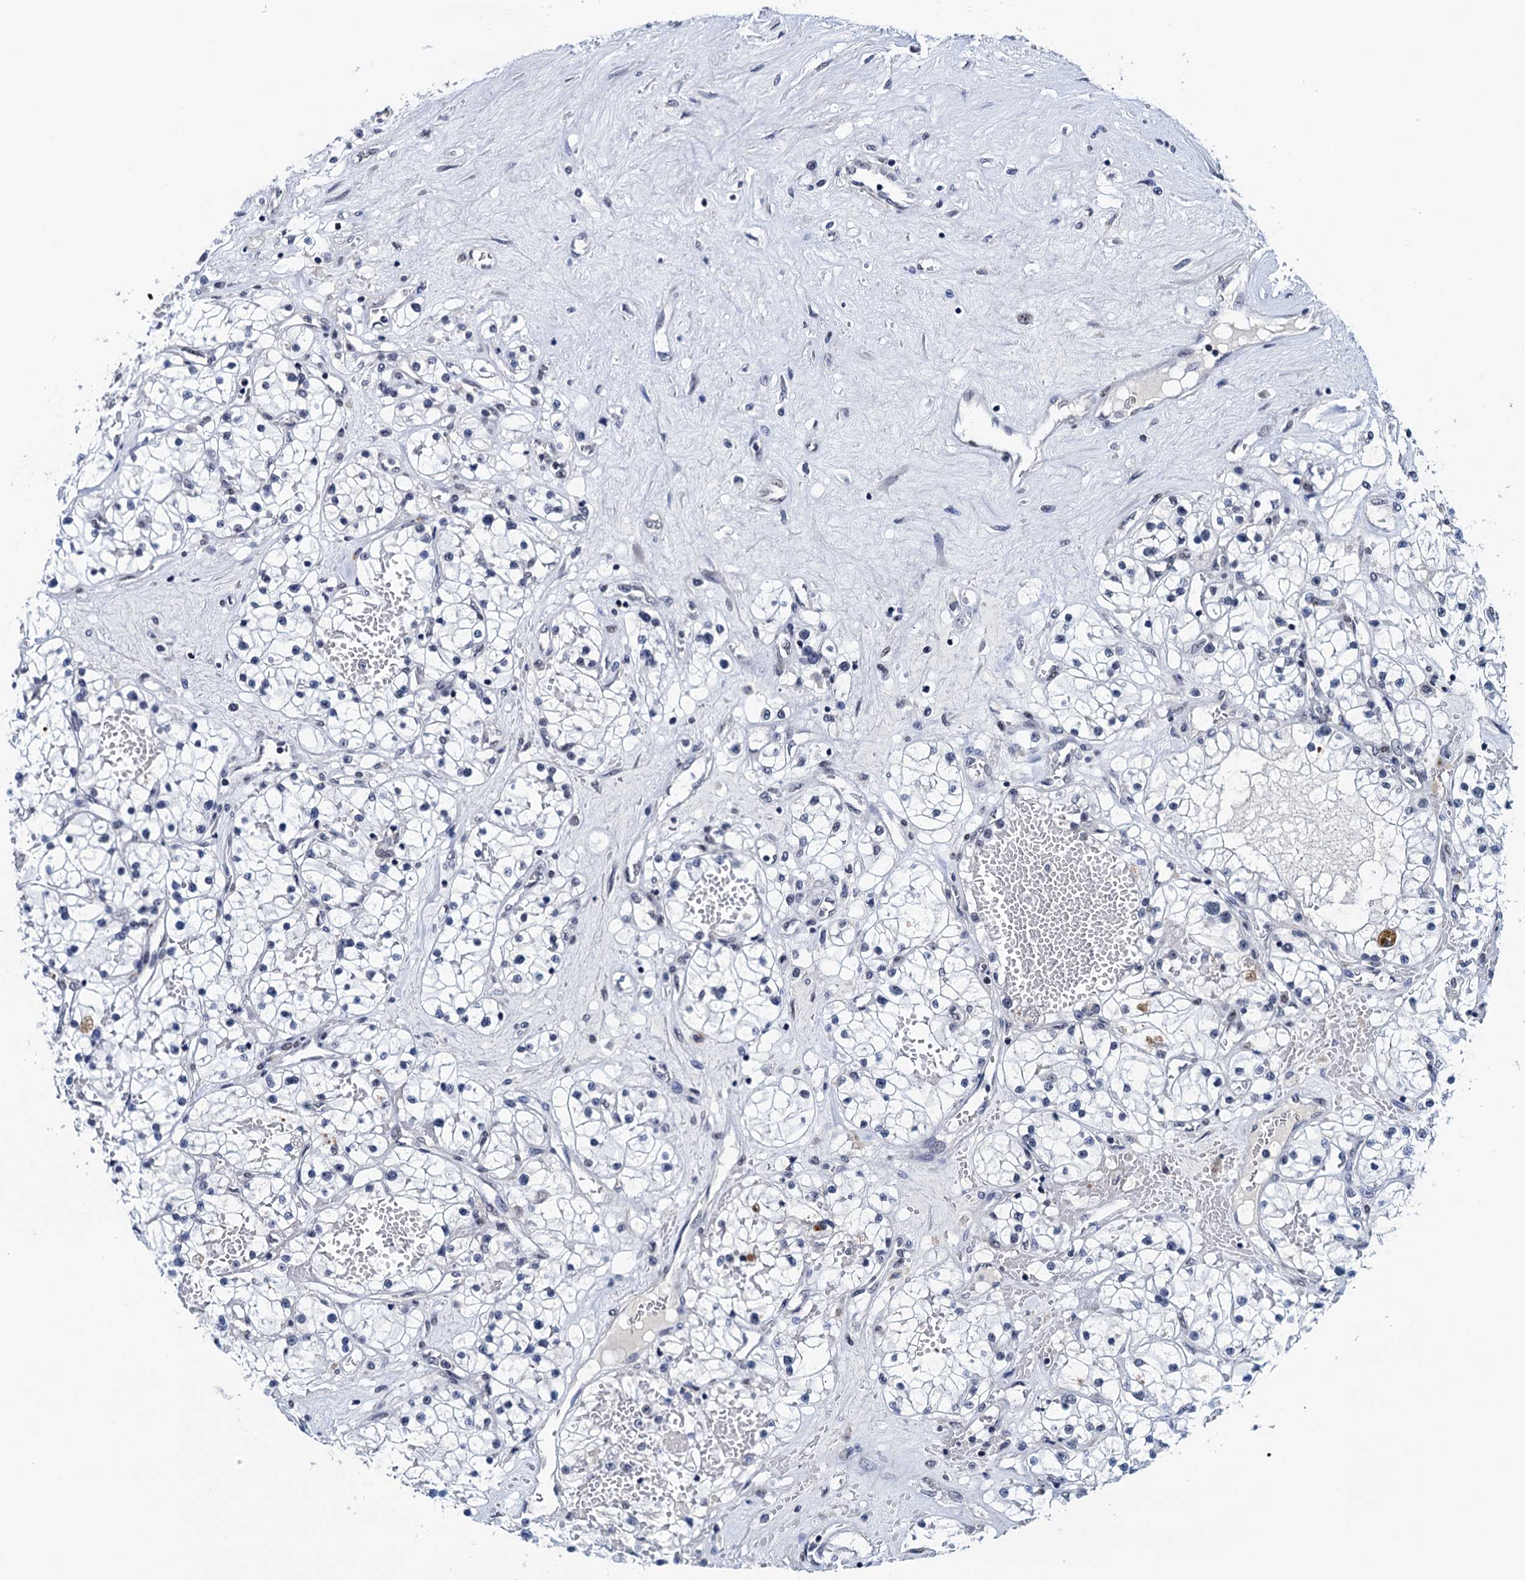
{"staining": {"intensity": "negative", "quantity": "none", "location": "none"}, "tissue": "renal cancer", "cell_type": "Tumor cells", "image_type": "cancer", "snomed": [{"axis": "morphology", "description": "Normal tissue, NOS"}, {"axis": "morphology", "description": "Adenocarcinoma, NOS"}, {"axis": "topography", "description": "Kidney"}], "caption": "Immunohistochemistry photomicrograph of human renal adenocarcinoma stained for a protein (brown), which demonstrates no positivity in tumor cells.", "gene": "FNBP4", "patient": {"sex": "male", "age": 68}}